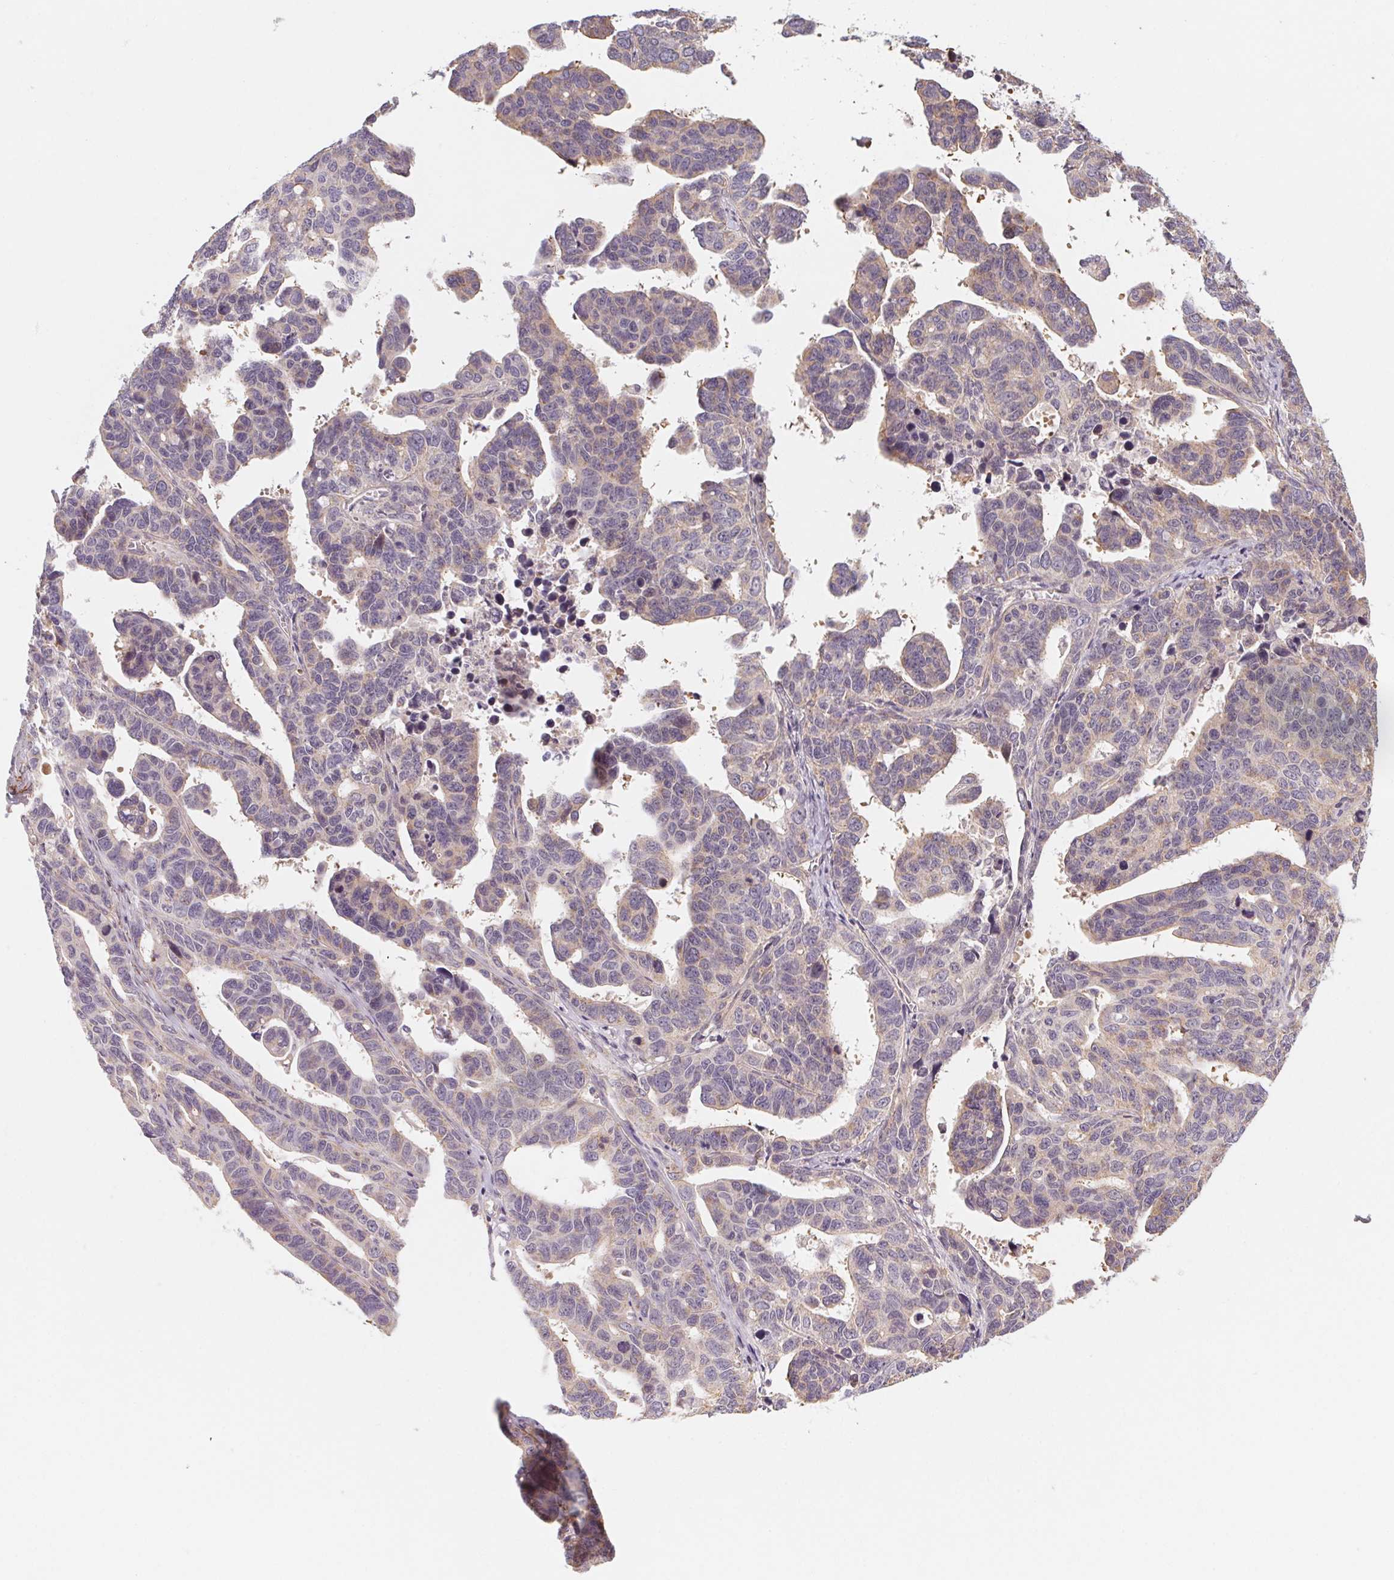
{"staining": {"intensity": "weak", "quantity": "<25%", "location": "cytoplasmic/membranous"}, "tissue": "ovarian cancer", "cell_type": "Tumor cells", "image_type": "cancer", "snomed": [{"axis": "morphology", "description": "Cystadenocarcinoma, serous, NOS"}, {"axis": "topography", "description": "Ovary"}], "caption": "Tumor cells are negative for brown protein staining in ovarian cancer (serous cystadenocarcinoma).", "gene": "CCDC112", "patient": {"sex": "female", "age": 69}}